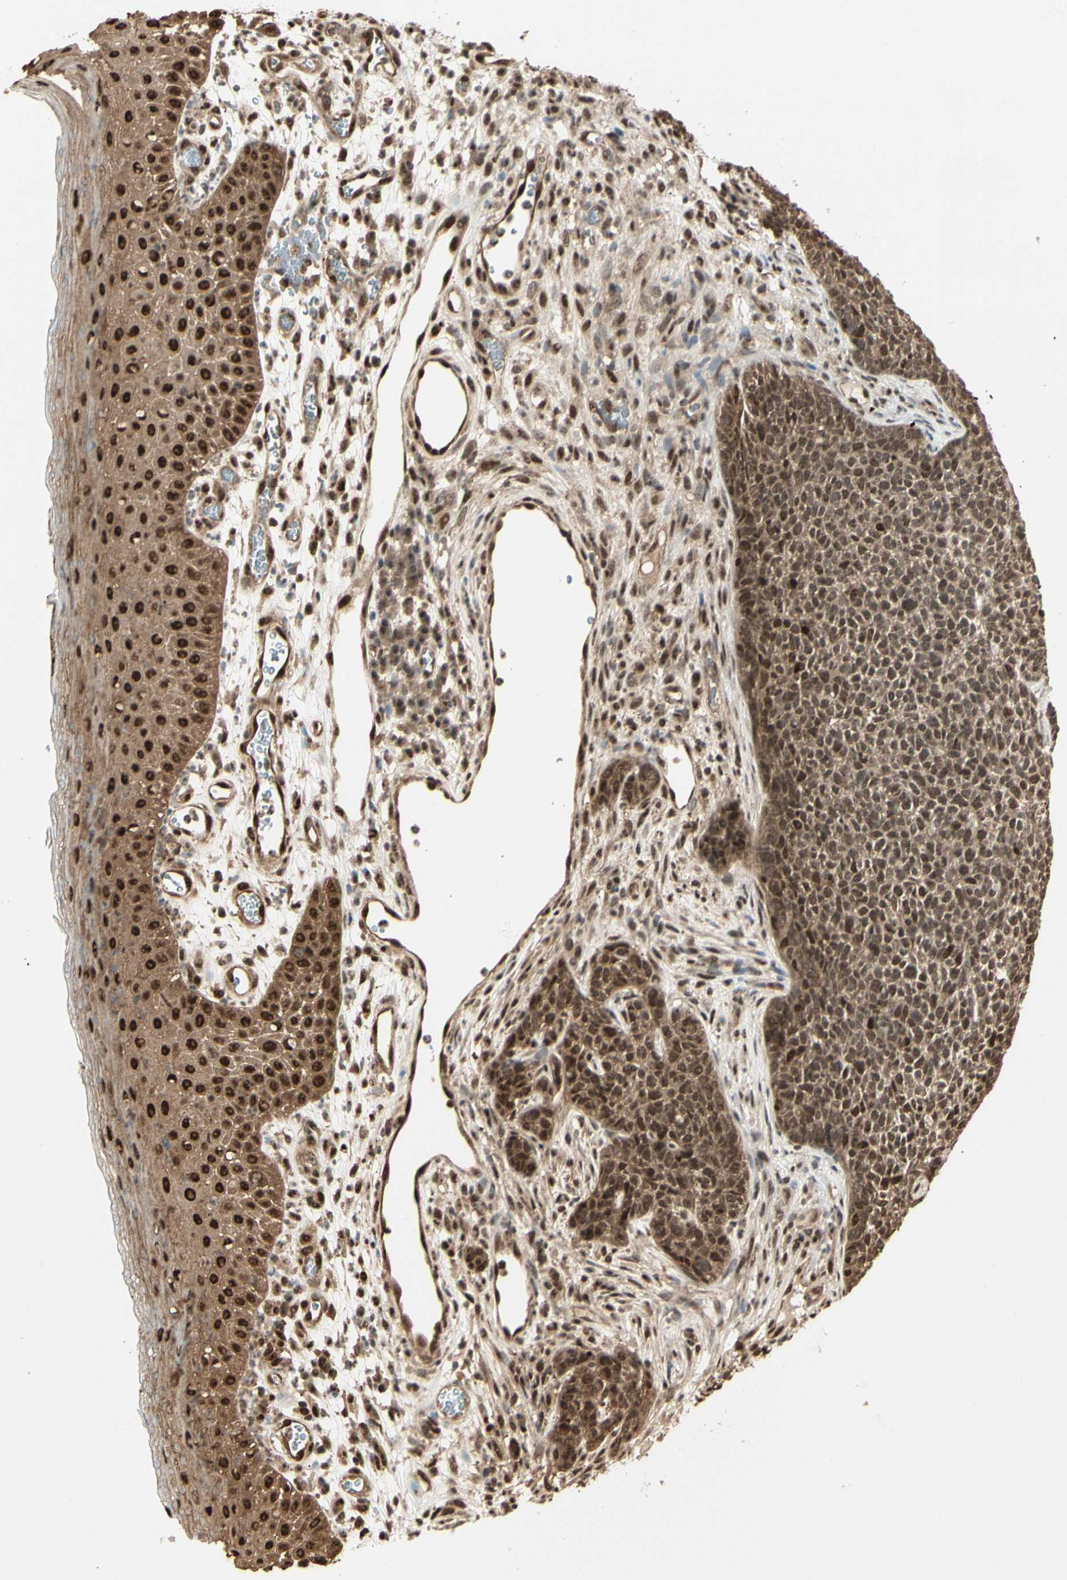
{"staining": {"intensity": "strong", "quantity": ">75%", "location": "cytoplasmic/membranous,nuclear"}, "tissue": "skin cancer", "cell_type": "Tumor cells", "image_type": "cancer", "snomed": [{"axis": "morphology", "description": "Basal cell carcinoma"}, {"axis": "topography", "description": "Skin"}], "caption": "Skin cancer (basal cell carcinoma) stained for a protein displays strong cytoplasmic/membranous and nuclear positivity in tumor cells. (Stains: DAB (3,3'-diaminobenzidine) in brown, nuclei in blue, Microscopy: brightfield microscopy at high magnification).", "gene": "HSF1", "patient": {"sex": "female", "age": 84}}